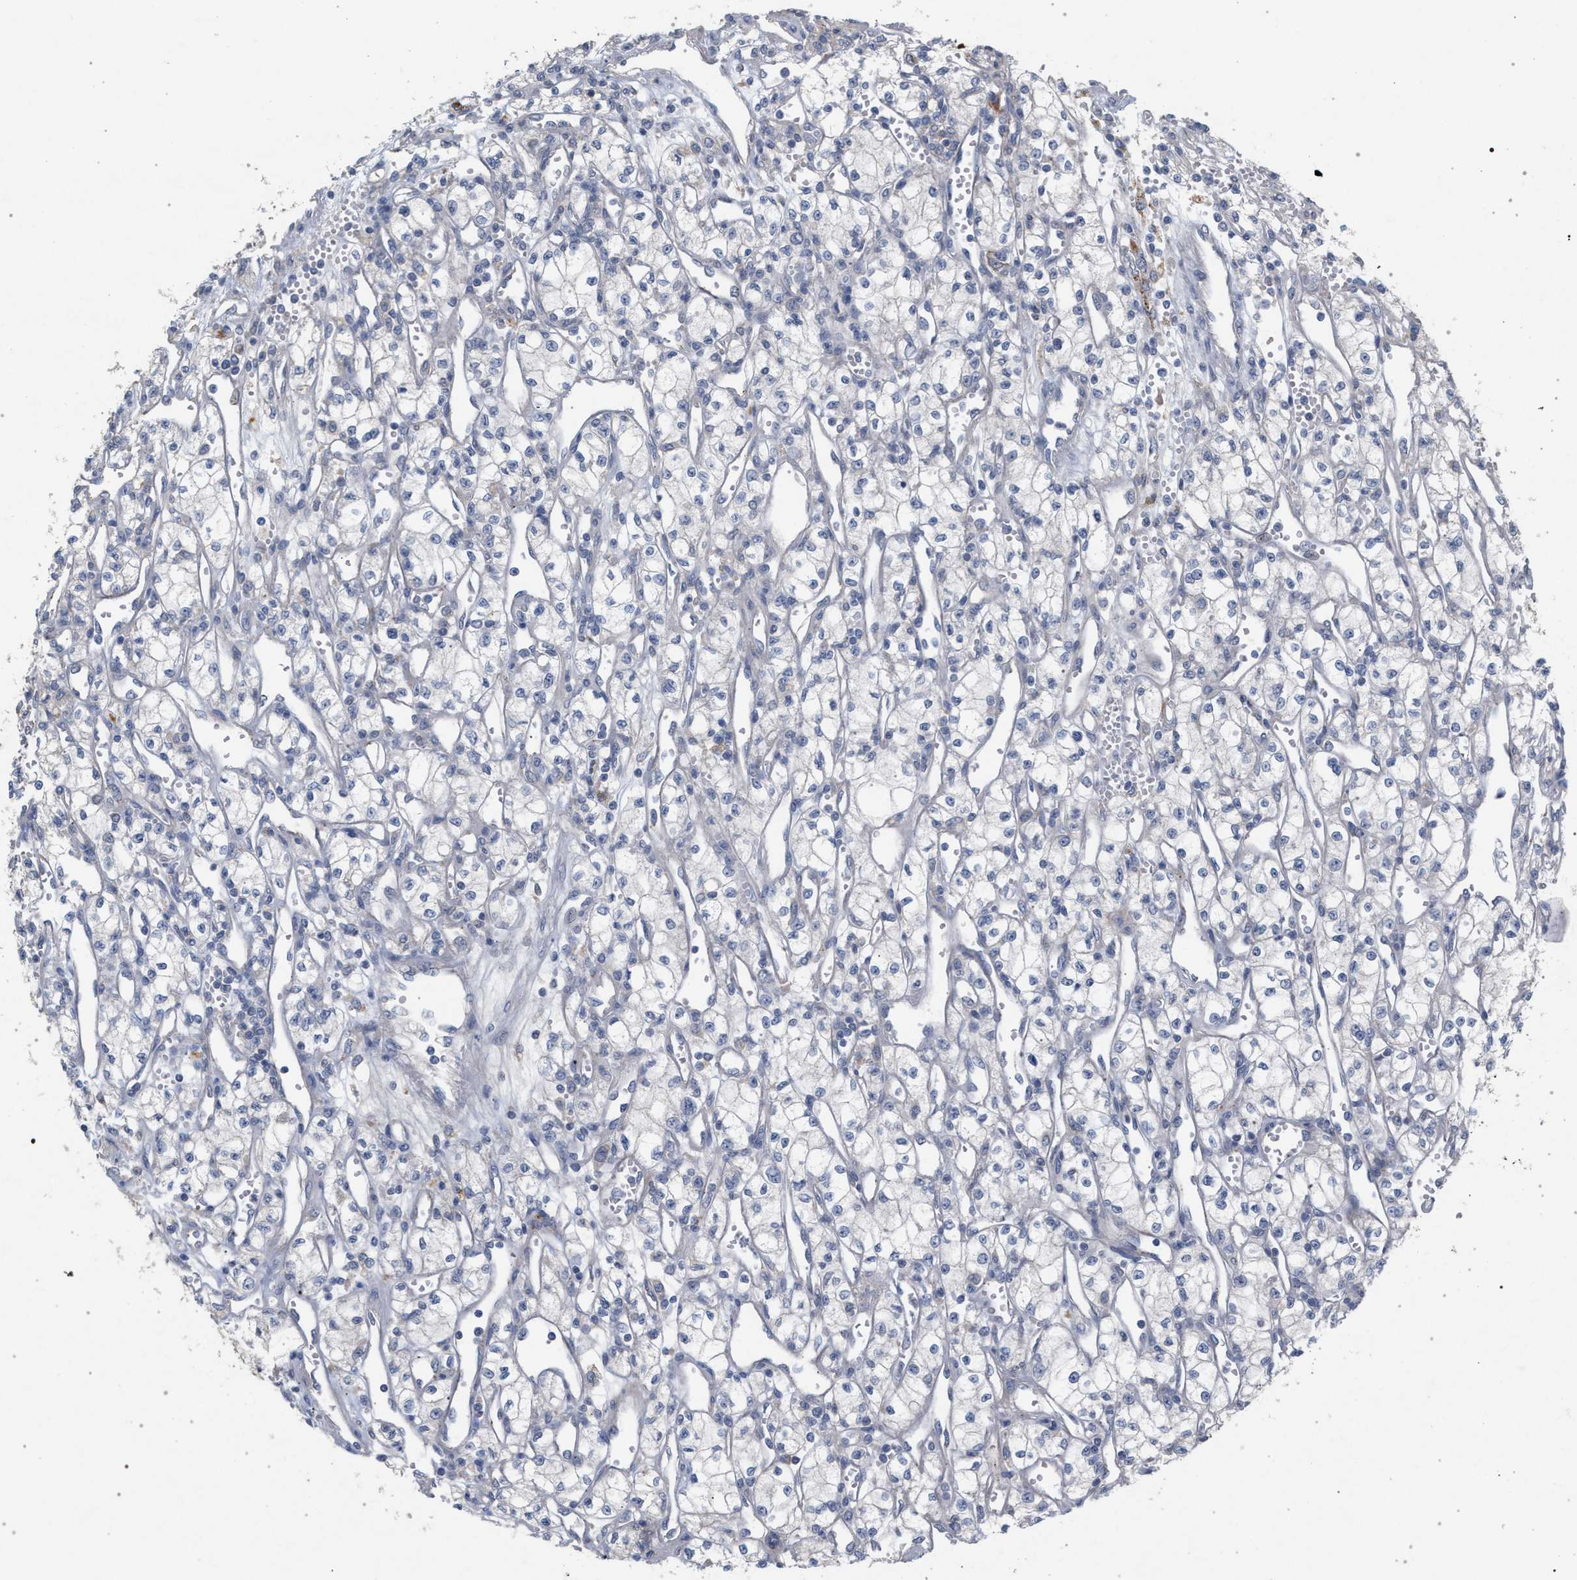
{"staining": {"intensity": "negative", "quantity": "none", "location": "none"}, "tissue": "renal cancer", "cell_type": "Tumor cells", "image_type": "cancer", "snomed": [{"axis": "morphology", "description": "Adenocarcinoma, NOS"}, {"axis": "topography", "description": "Kidney"}], "caption": "Immunohistochemistry micrograph of neoplastic tissue: renal cancer stained with DAB (3,3'-diaminobenzidine) exhibits no significant protein staining in tumor cells.", "gene": "MAMDC2", "patient": {"sex": "male", "age": 59}}